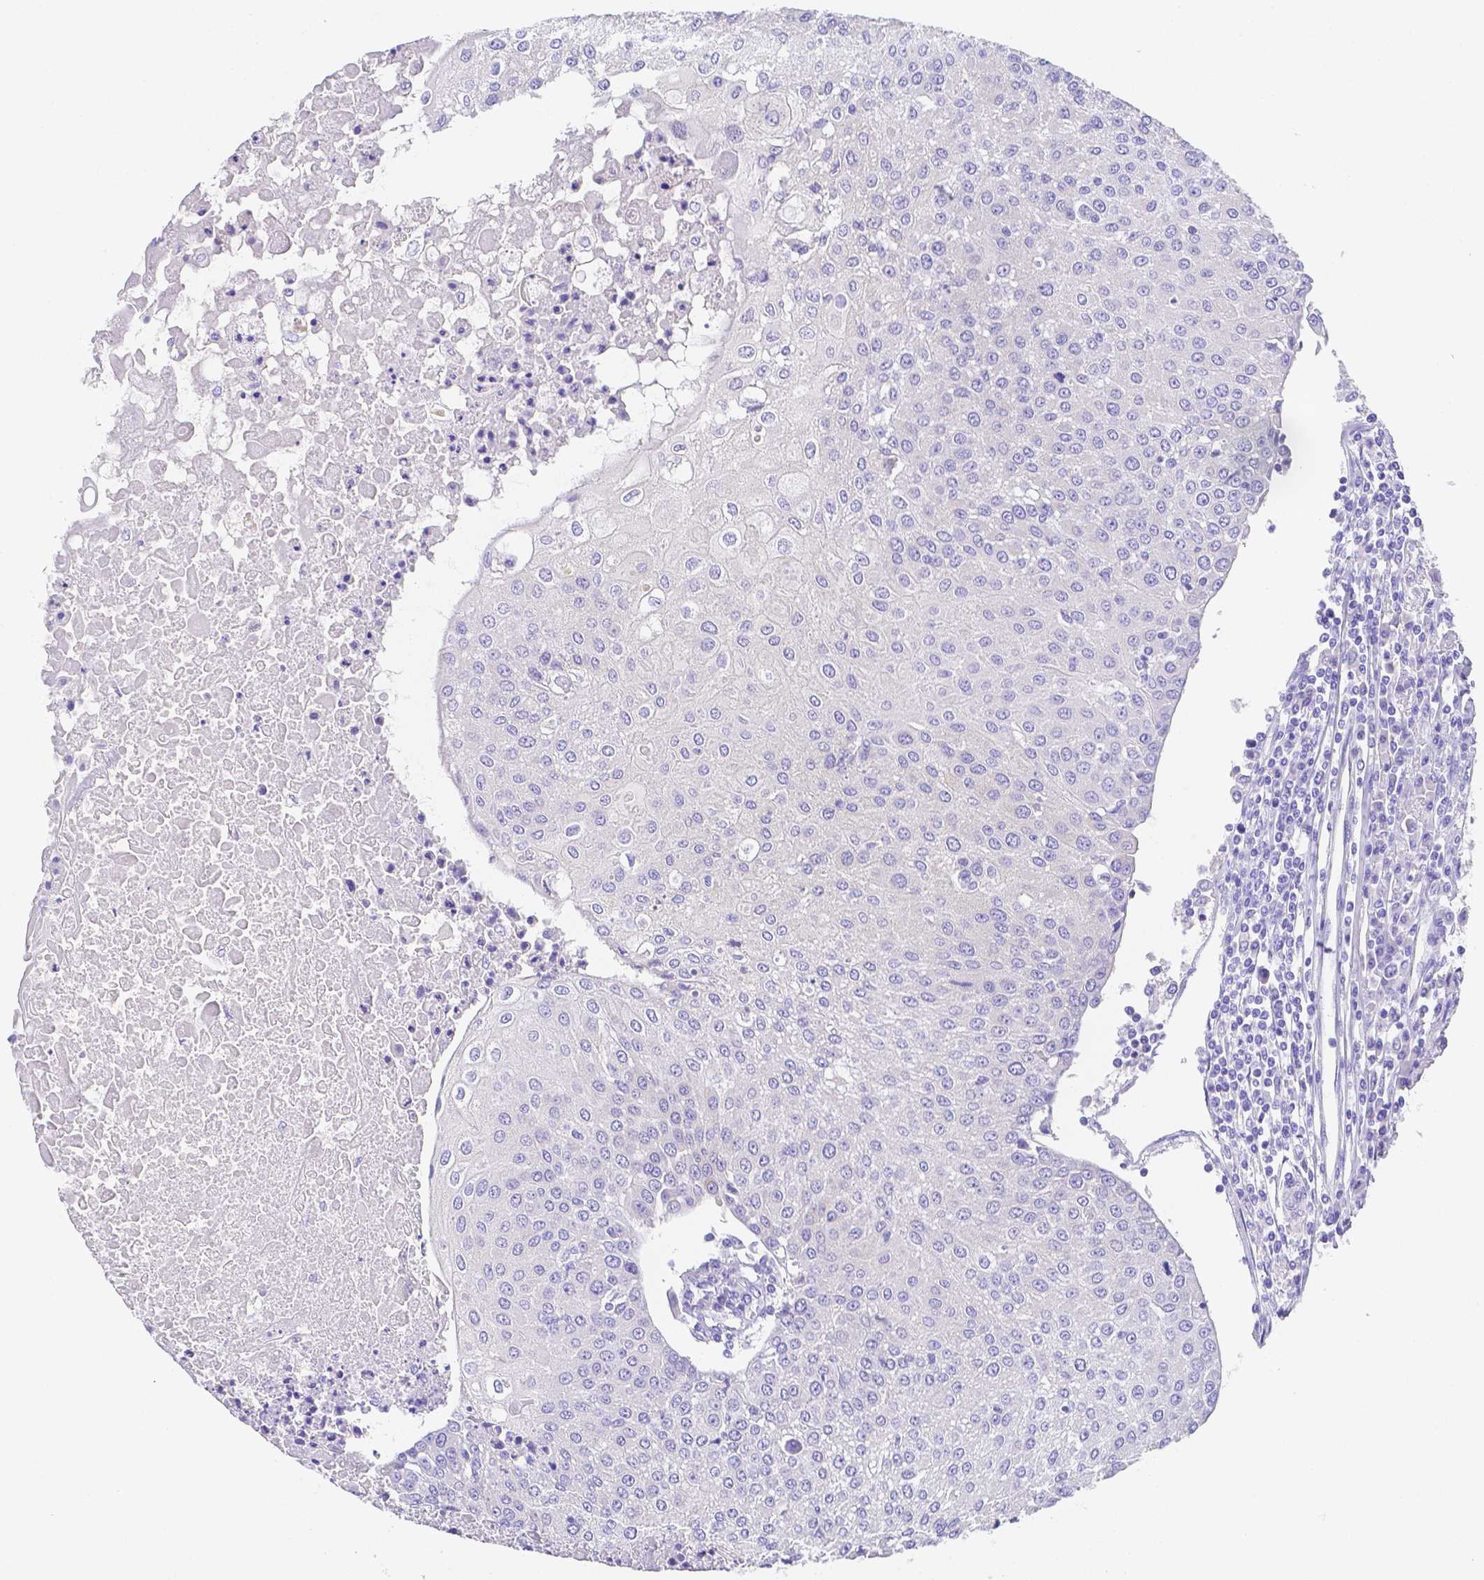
{"staining": {"intensity": "negative", "quantity": "none", "location": "none"}, "tissue": "urothelial cancer", "cell_type": "Tumor cells", "image_type": "cancer", "snomed": [{"axis": "morphology", "description": "Urothelial carcinoma, High grade"}, {"axis": "topography", "description": "Urinary bladder"}], "caption": "Human high-grade urothelial carcinoma stained for a protein using immunohistochemistry demonstrates no expression in tumor cells.", "gene": "ZG16B", "patient": {"sex": "female", "age": 85}}